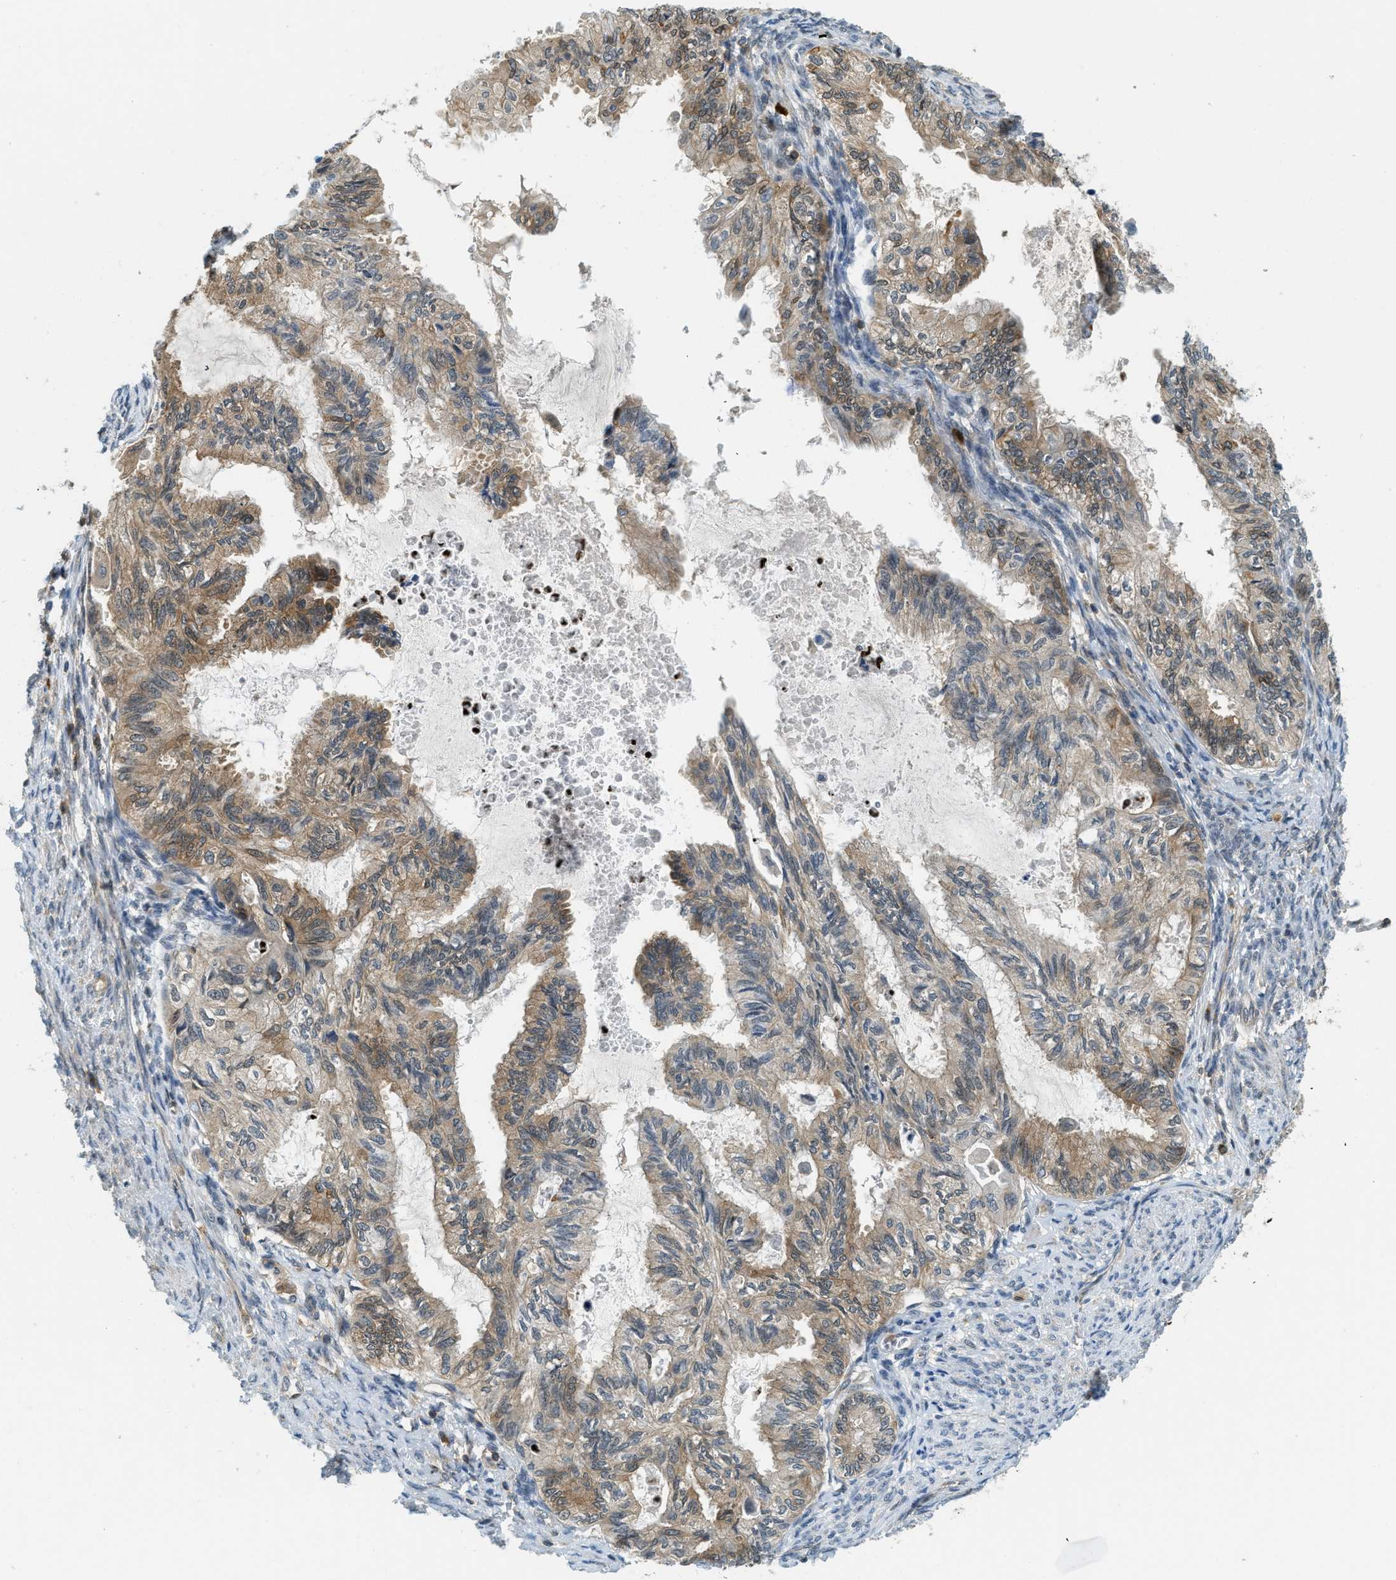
{"staining": {"intensity": "moderate", "quantity": ">75%", "location": "cytoplasmic/membranous,nuclear"}, "tissue": "cervical cancer", "cell_type": "Tumor cells", "image_type": "cancer", "snomed": [{"axis": "morphology", "description": "Normal tissue, NOS"}, {"axis": "morphology", "description": "Adenocarcinoma, NOS"}, {"axis": "topography", "description": "Cervix"}, {"axis": "topography", "description": "Endometrium"}], "caption": "This is an image of IHC staining of cervical cancer (adenocarcinoma), which shows moderate positivity in the cytoplasmic/membranous and nuclear of tumor cells.", "gene": "GMPPB", "patient": {"sex": "female", "age": 86}}